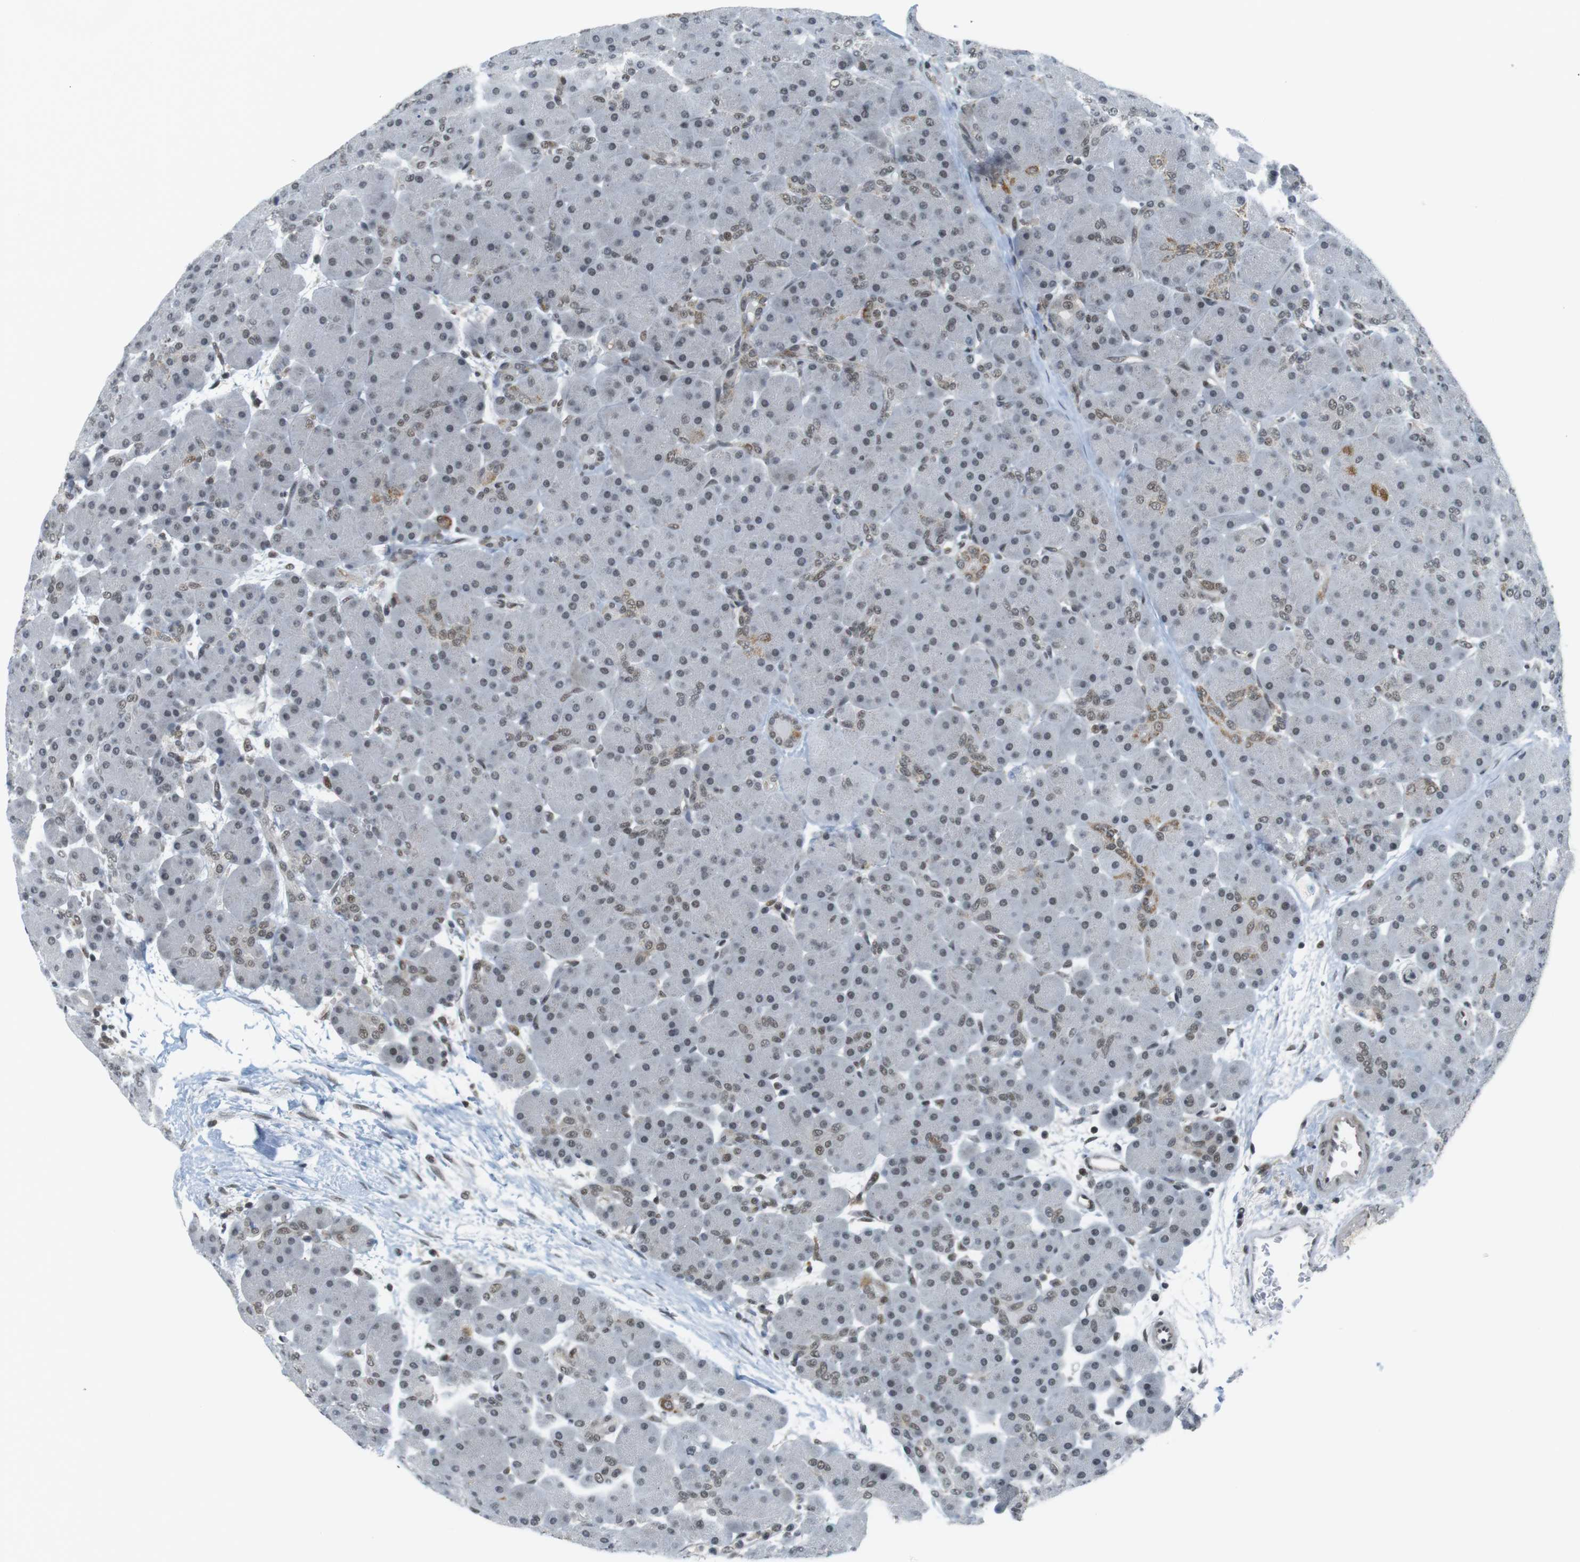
{"staining": {"intensity": "moderate", "quantity": "<25%", "location": "cytoplasmic/membranous,nuclear"}, "tissue": "pancreas", "cell_type": "Exocrine glandular cells", "image_type": "normal", "snomed": [{"axis": "morphology", "description": "Normal tissue, NOS"}, {"axis": "topography", "description": "Pancreas"}], "caption": "Normal pancreas exhibits moderate cytoplasmic/membranous,nuclear expression in about <25% of exocrine glandular cells The protein is stained brown, and the nuclei are stained in blue (DAB (3,3'-diaminobenzidine) IHC with brightfield microscopy, high magnification)..", "gene": "BRD4", "patient": {"sex": "male", "age": 66}}